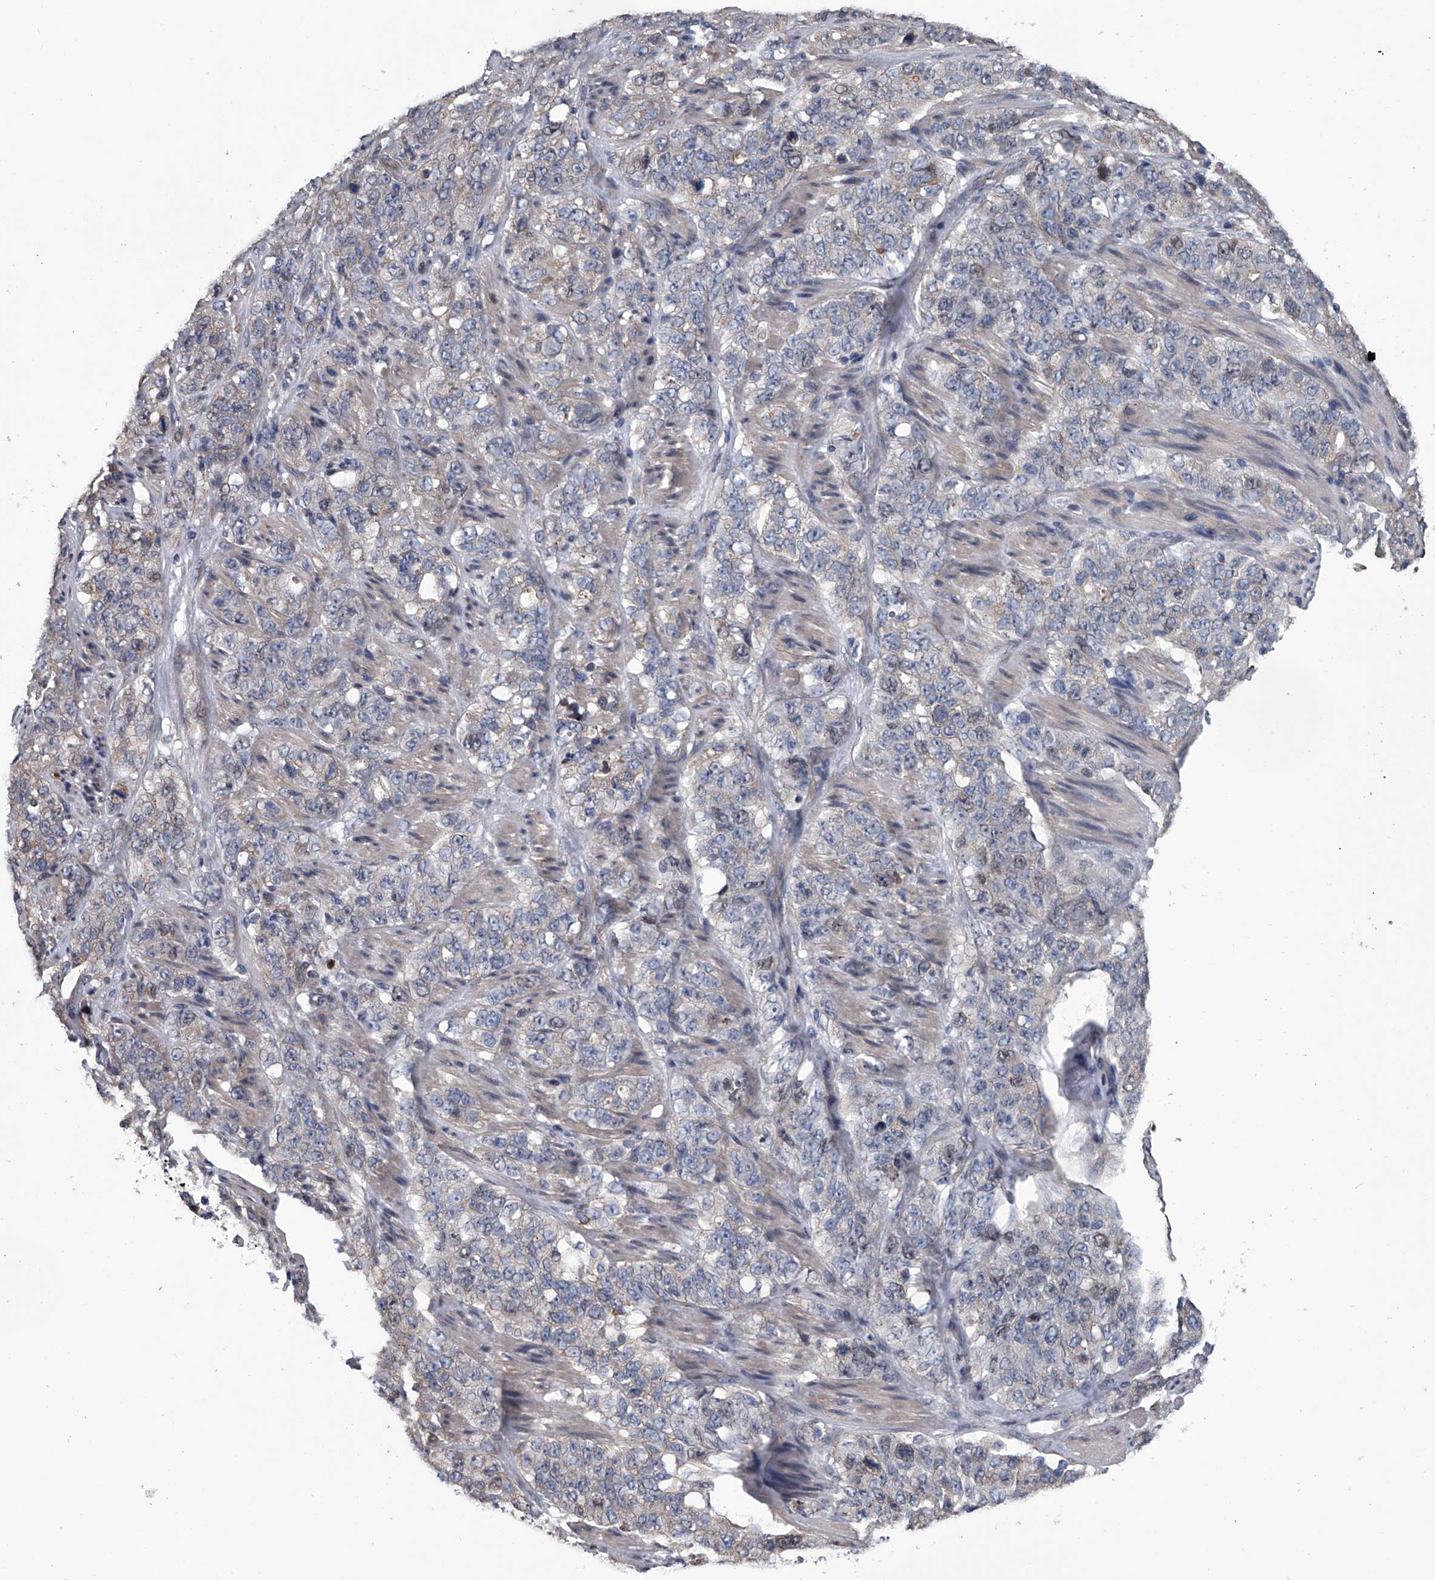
{"staining": {"intensity": "negative", "quantity": "none", "location": "none"}, "tissue": "stomach cancer", "cell_type": "Tumor cells", "image_type": "cancer", "snomed": [{"axis": "morphology", "description": "Adenocarcinoma, NOS"}, {"axis": "topography", "description": "Stomach"}], "caption": "Adenocarcinoma (stomach) stained for a protein using immunohistochemistry demonstrates no positivity tumor cells.", "gene": "ABCG1", "patient": {"sex": "male", "age": 48}}